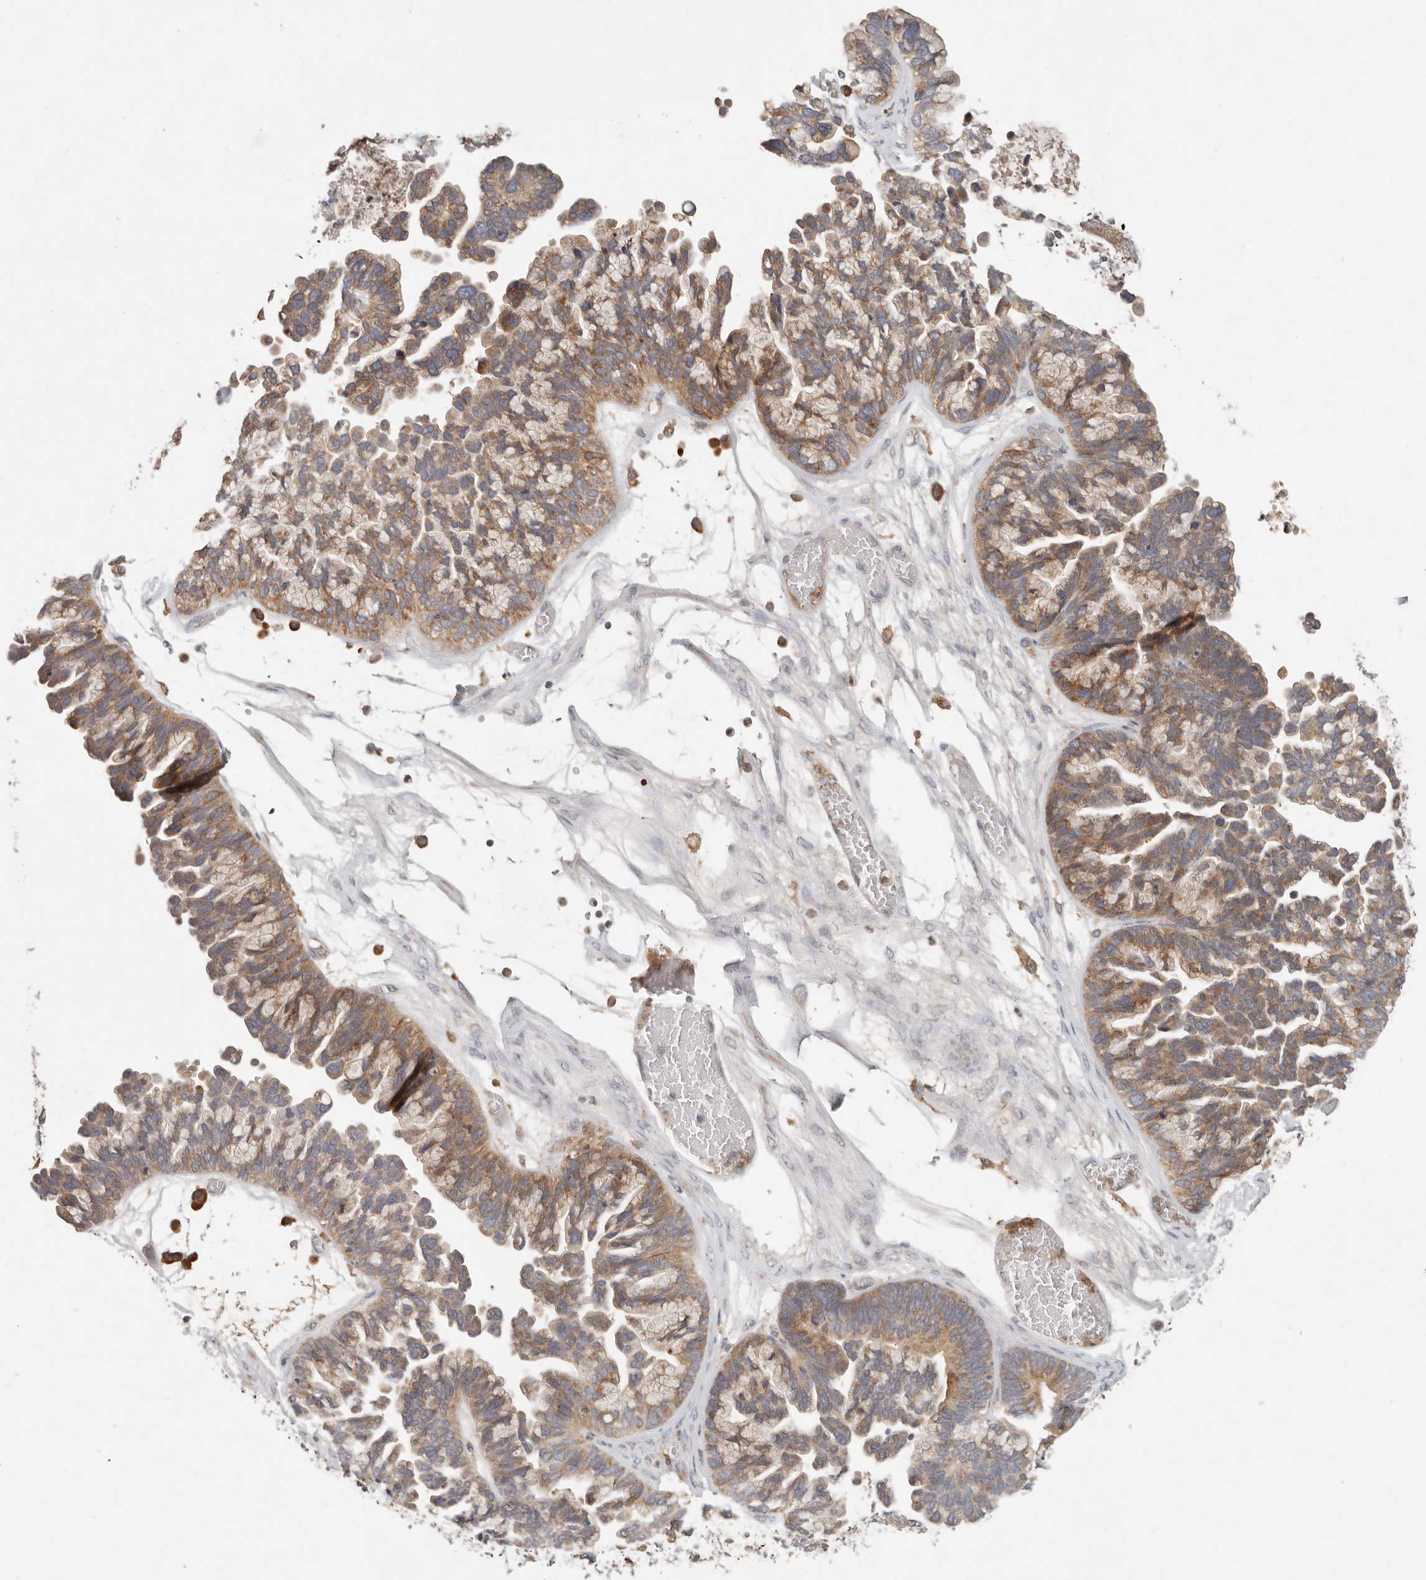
{"staining": {"intensity": "moderate", "quantity": ">75%", "location": "cytoplasmic/membranous"}, "tissue": "ovarian cancer", "cell_type": "Tumor cells", "image_type": "cancer", "snomed": [{"axis": "morphology", "description": "Cystadenocarcinoma, serous, NOS"}, {"axis": "topography", "description": "Ovary"}], "caption": "This is an image of immunohistochemistry staining of ovarian cancer (serous cystadenocarcinoma), which shows moderate staining in the cytoplasmic/membranous of tumor cells.", "gene": "ARHGEF10L", "patient": {"sex": "female", "age": 56}}